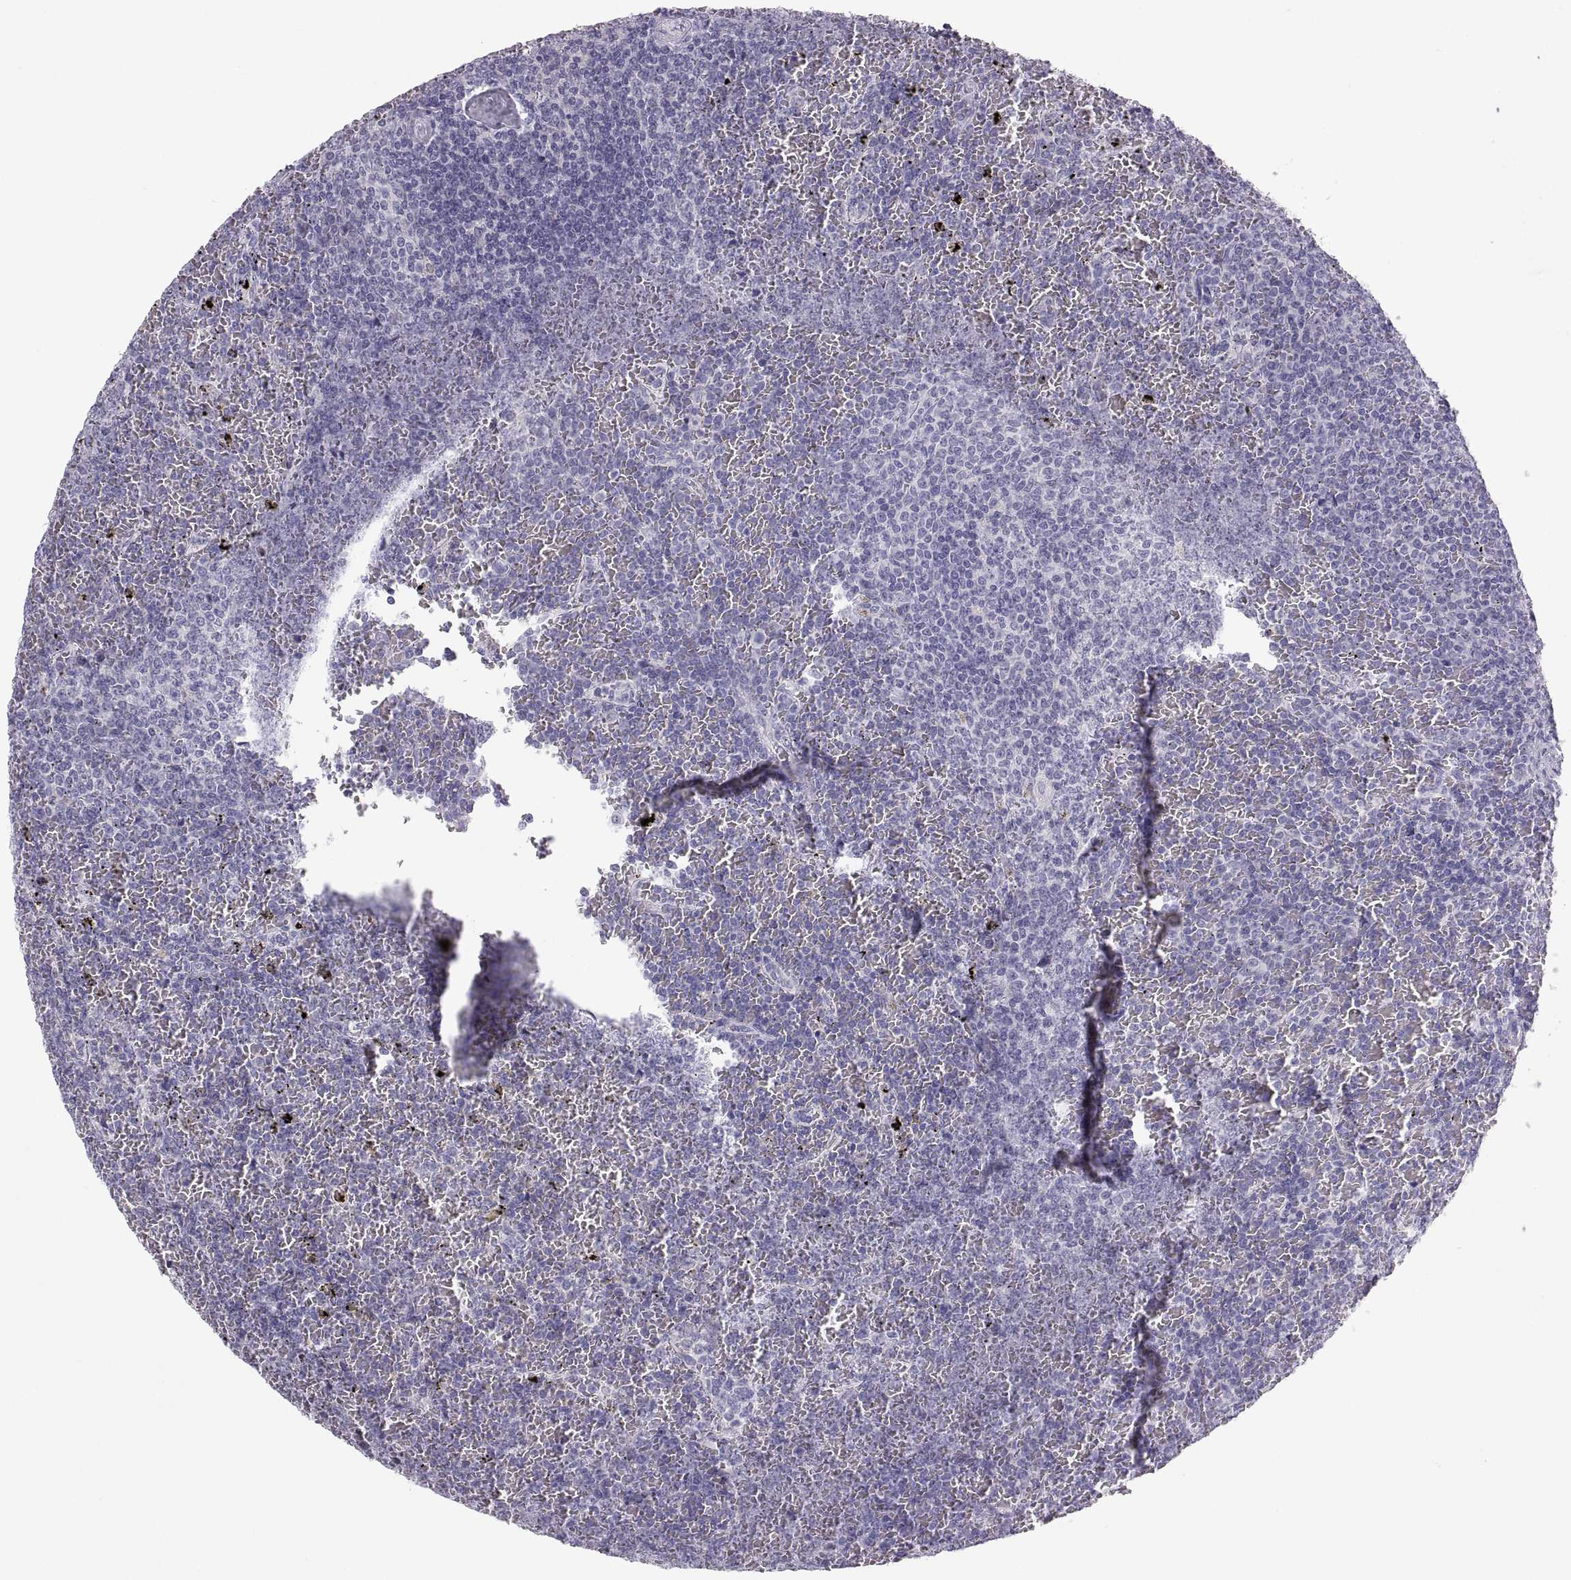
{"staining": {"intensity": "negative", "quantity": "none", "location": "none"}, "tissue": "lymphoma", "cell_type": "Tumor cells", "image_type": "cancer", "snomed": [{"axis": "morphology", "description": "Malignant lymphoma, non-Hodgkin's type, Low grade"}, {"axis": "topography", "description": "Spleen"}], "caption": "The image shows no staining of tumor cells in low-grade malignant lymphoma, non-Hodgkin's type. The staining was performed using DAB to visualize the protein expression in brown, while the nuclei were stained in blue with hematoxylin (Magnification: 20x).", "gene": "MAGEB2", "patient": {"sex": "female", "age": 77}}